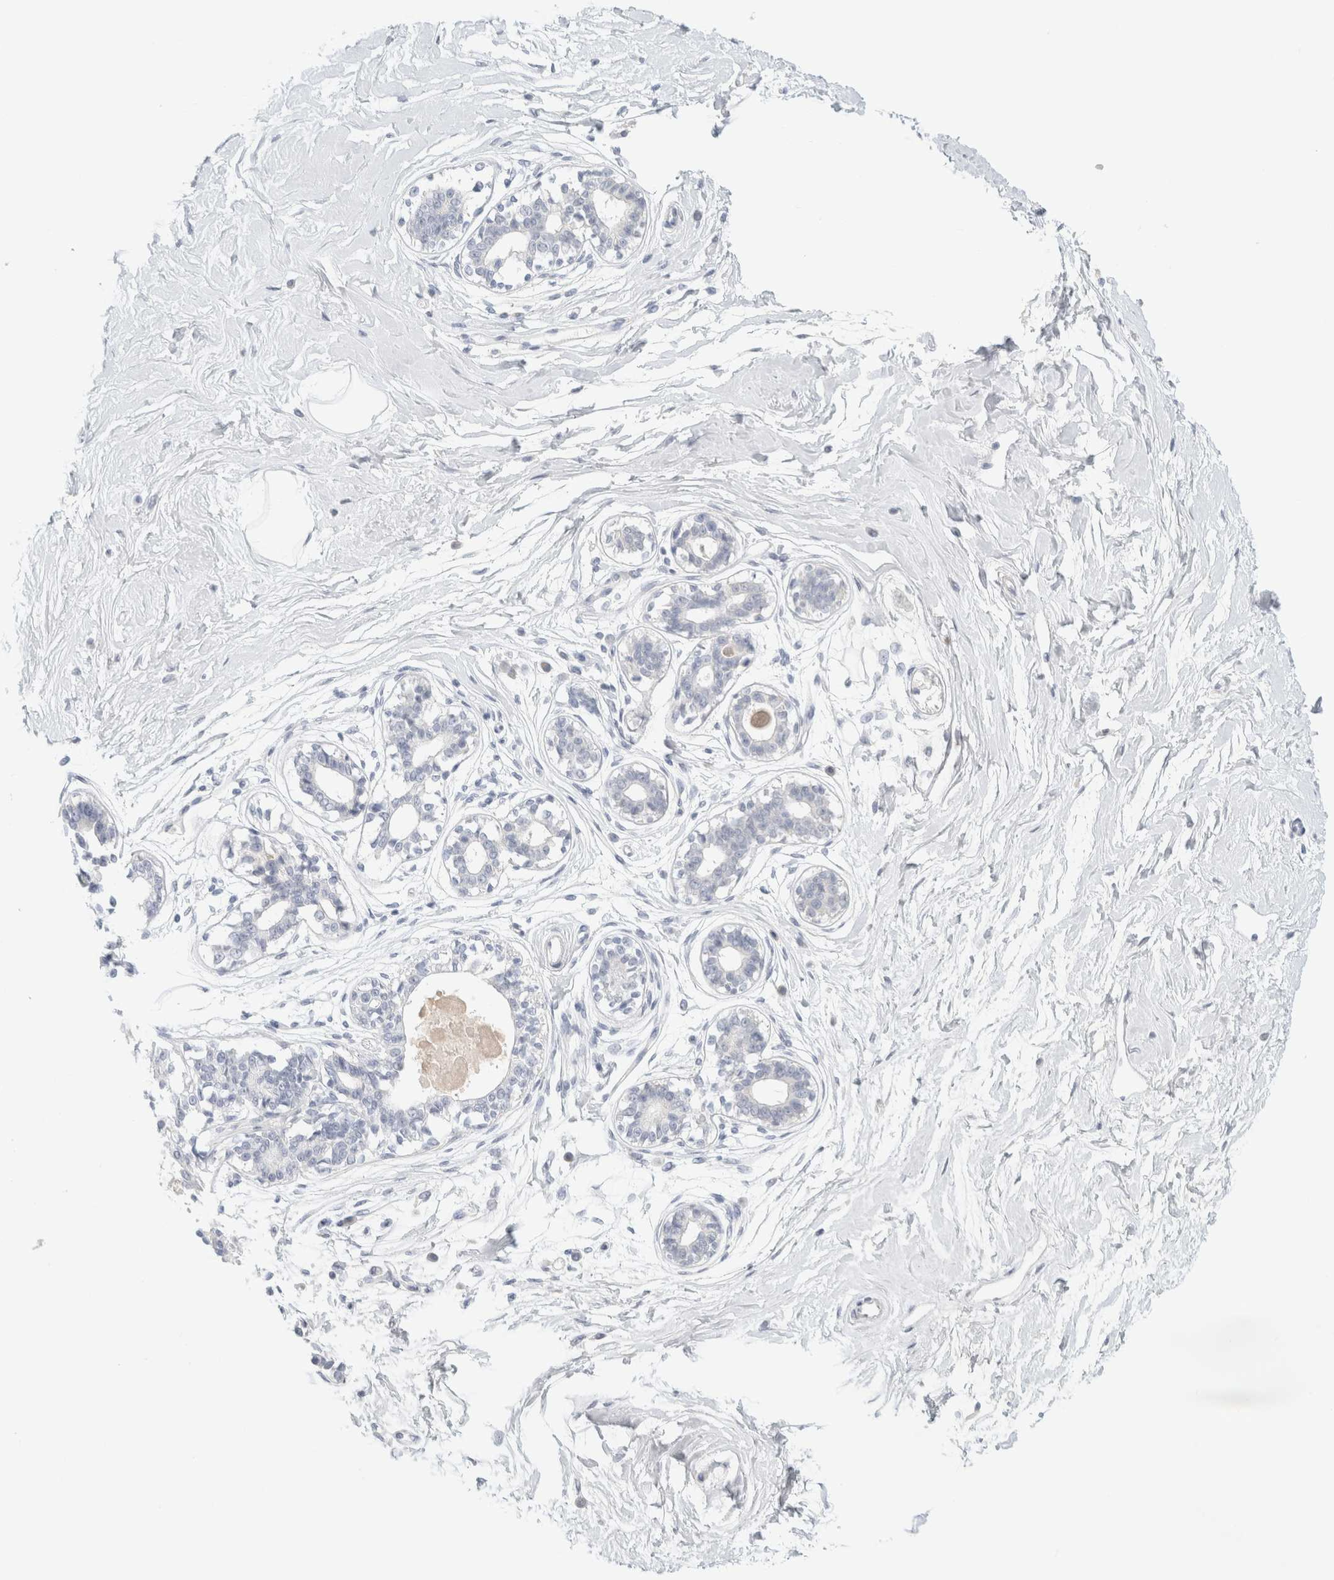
{"staining": {"intensity": "negative", "quantity": "none", "location": "none"}, "tissue": "breast", "cell_type": "Adipocytes", "image_type": "normal", "snomed": [{"axis": "morphology", "description": "Normal tissue, NOS"}, {"axis": "topography", "description": "Breast"}], "caption": "A high-resolution photomicrograph shows immunohistochemistry (IHC) staining of normal breast, which displays no significant staining in adipocytes. Nuclei are stained in blue.", "gene": "NEFM", "patient": {"sex": "female", "age": 45}}